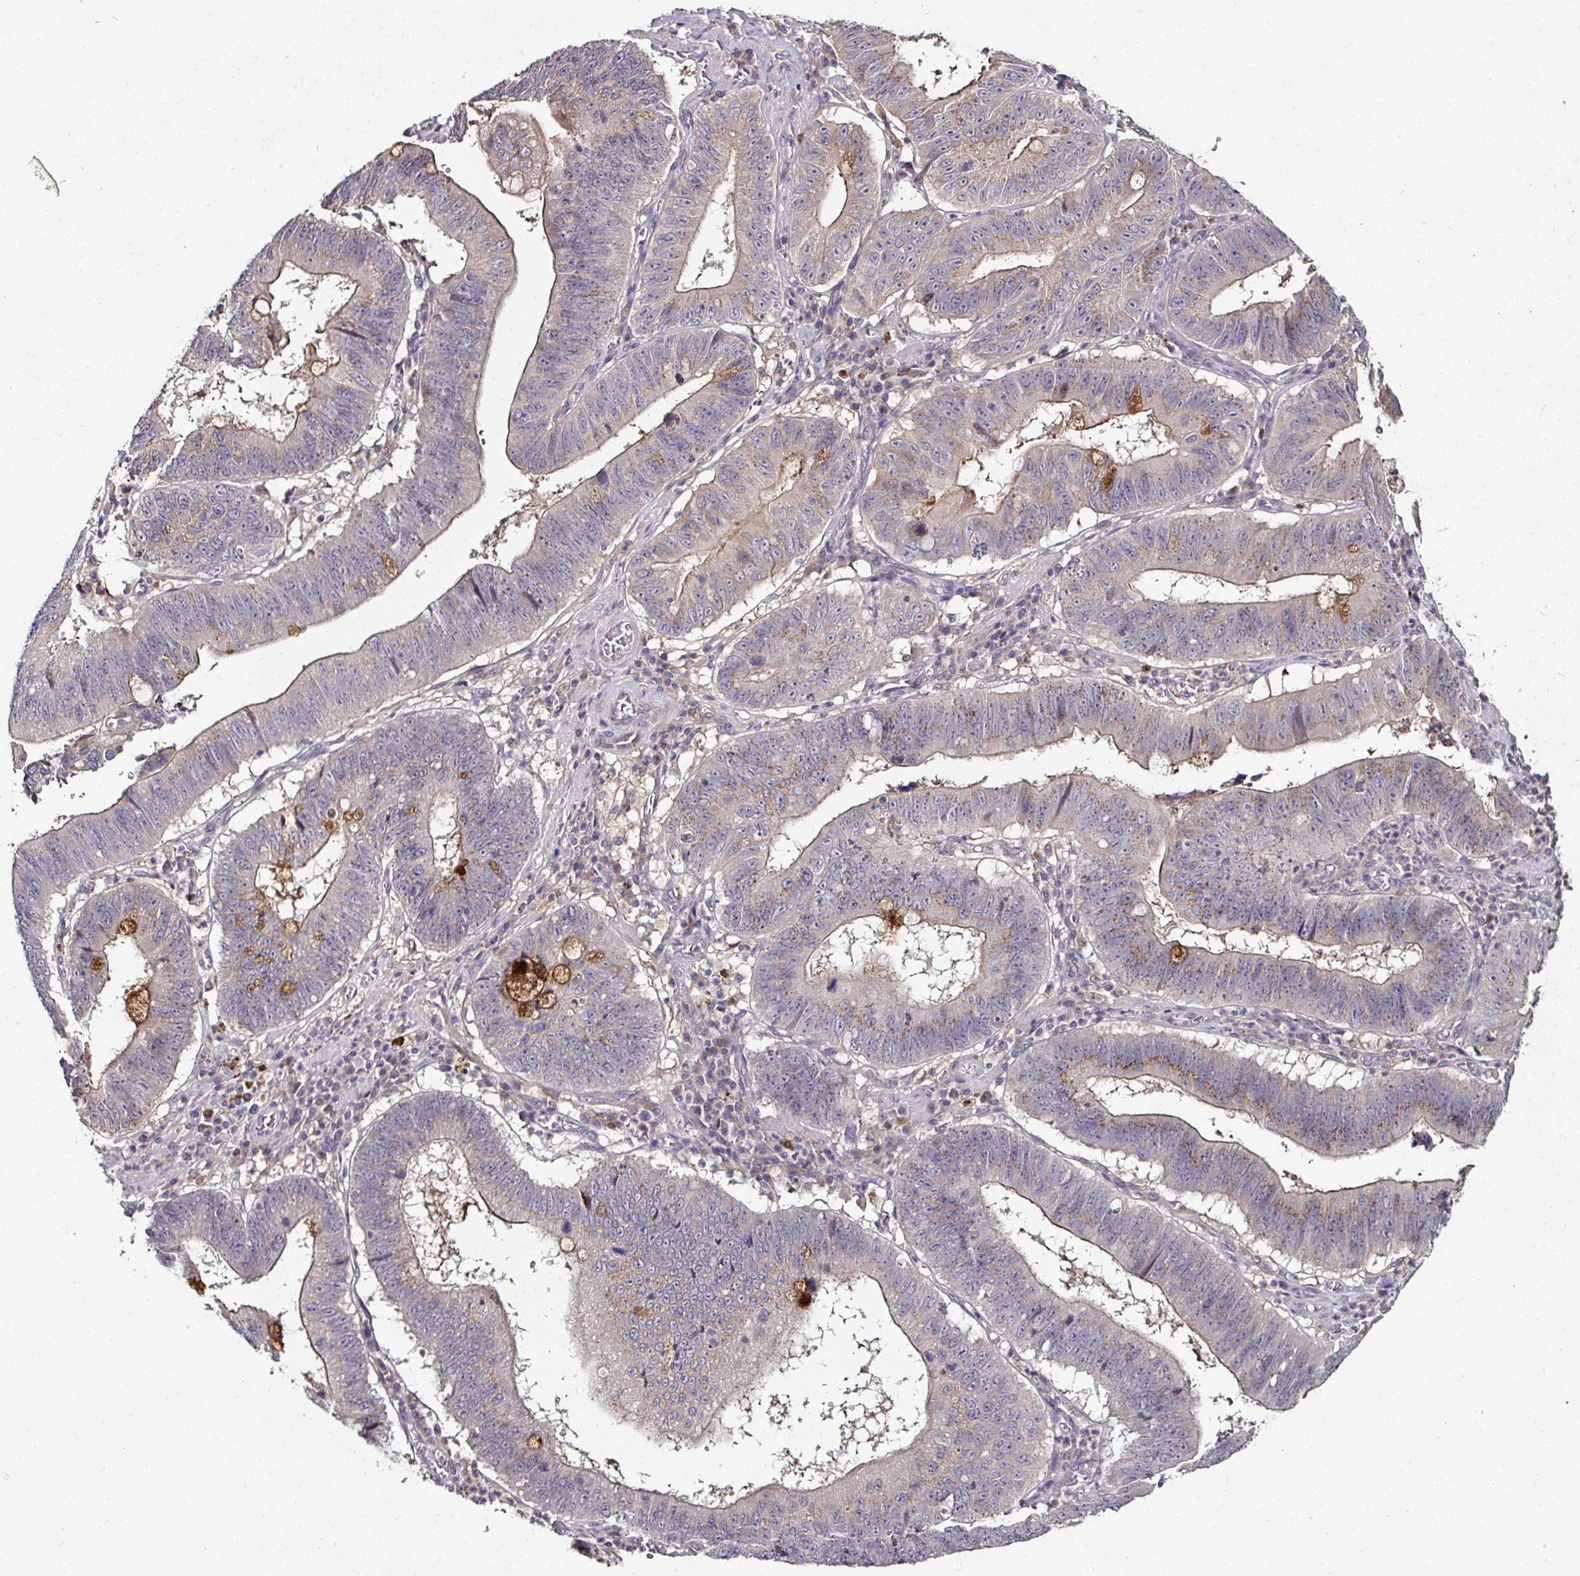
{"staining": {"intensity": "moderate", "quantity": "<25%", "location": "cytoplasmic/membranous"}, "tissue": "stomach cancer", "cell_type": "Tumor cells", "image_type": "cancer", "snomed": [{"axis": "morphology", "description": "Adenocarcinoma, NOS"}, {"axis": "topography", "description": "Stomach"}], "caption": "IHC histopathology image of human stomach adenocarcinoma stained for a protein (brown), which displays low levels of moderate cytoplasmic/membranous staining in approximately <25% of tumor cells.", "gene": "CTDSP2", "patient": {"sex": "male", "age": 59}}